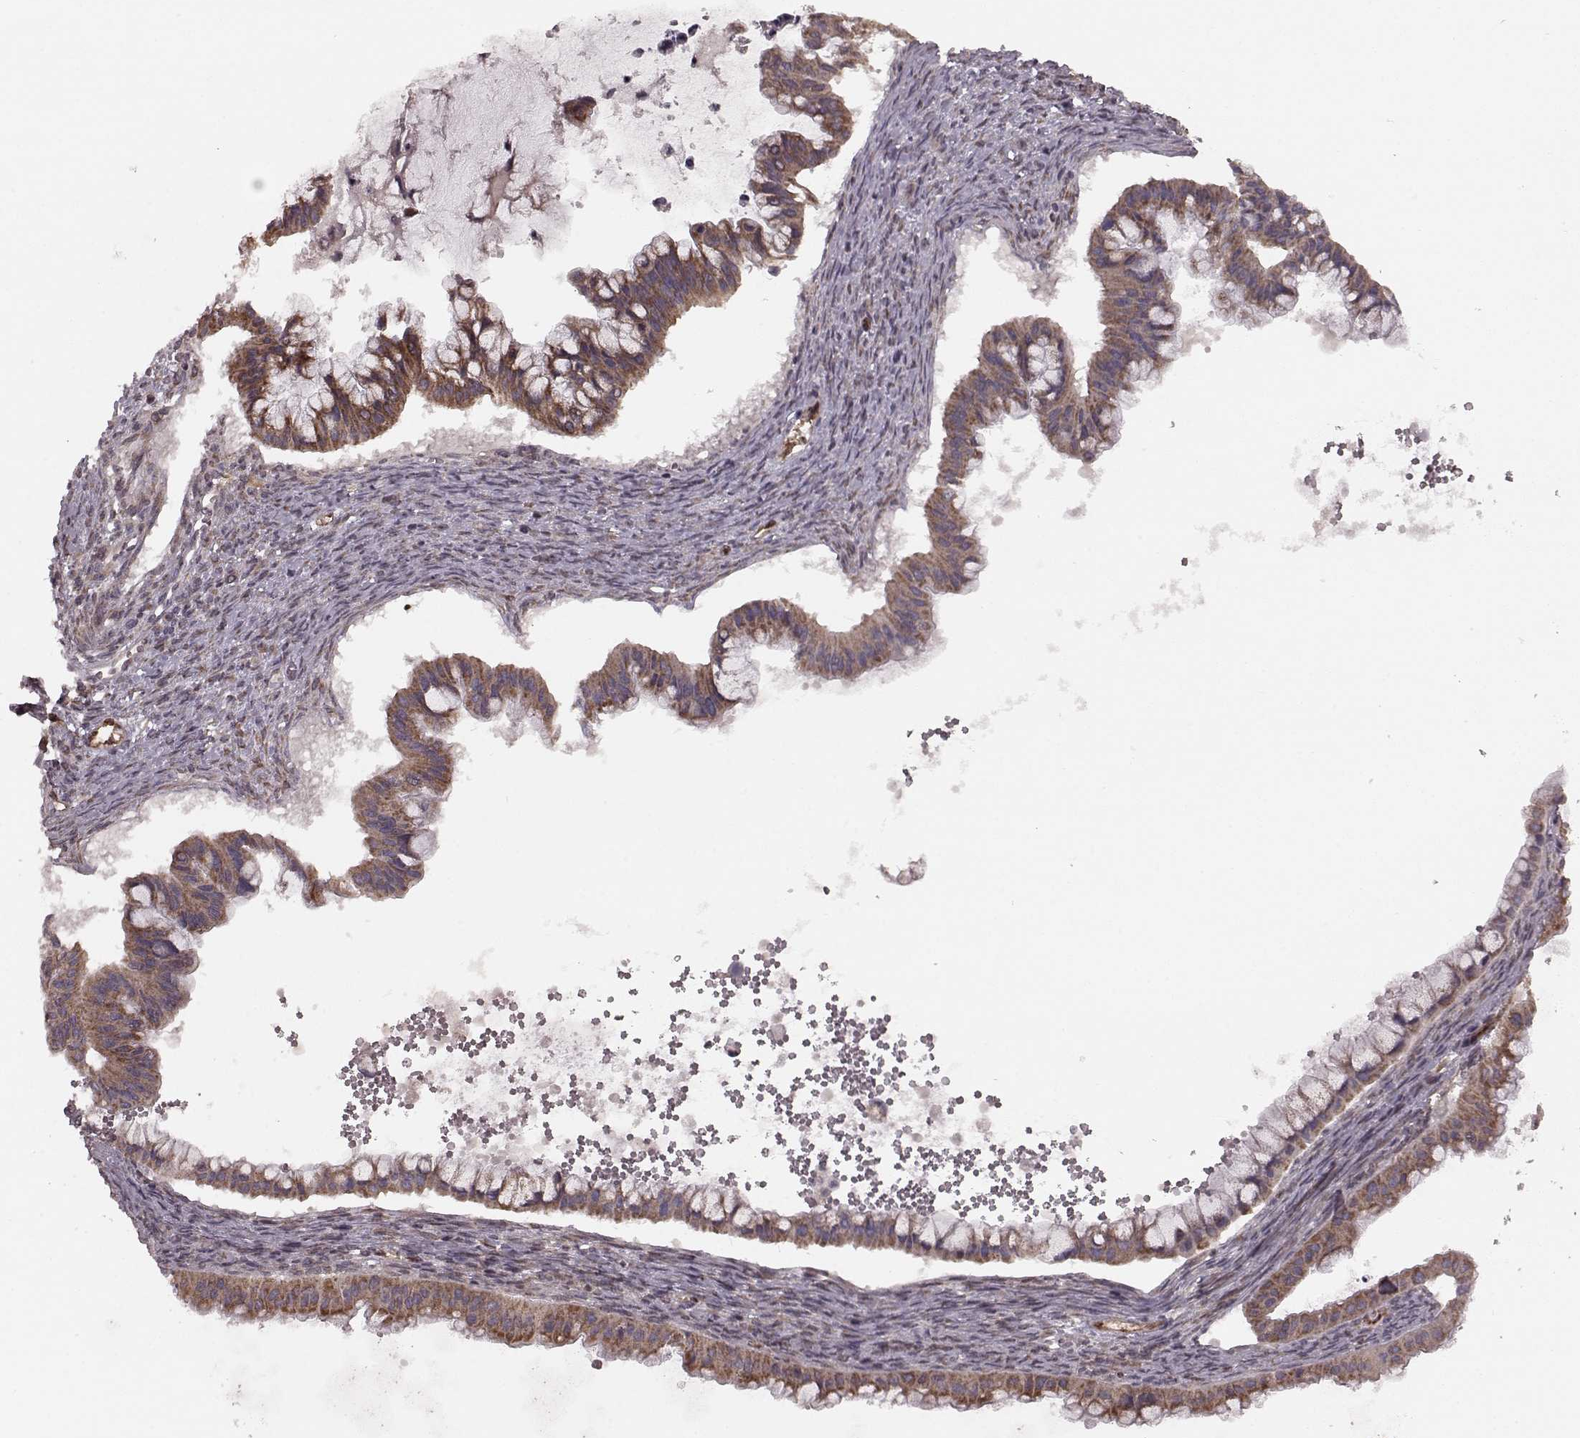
{"staining": {"intensity": "strong", "quantity": ">75%", "location": "cytoplasmic/membranous"}, "tissue": "ovarian cancer", "cell_type": "Tumor cells", "image_type": "cancer", "snomed": [{"axis": "morphology", "description": "Cystadenocarcinoma, mucinous, NOS"}, {"axis": "topography", "description": "Ovary"}], "caption": "Protein expression analysis of human ovarian cancer reveals strong cytoplasmic/membranous expression in about >75% of tumor cells.", "gene": "AGPAT1", "patient": {"sex": "female", "age": 72}}